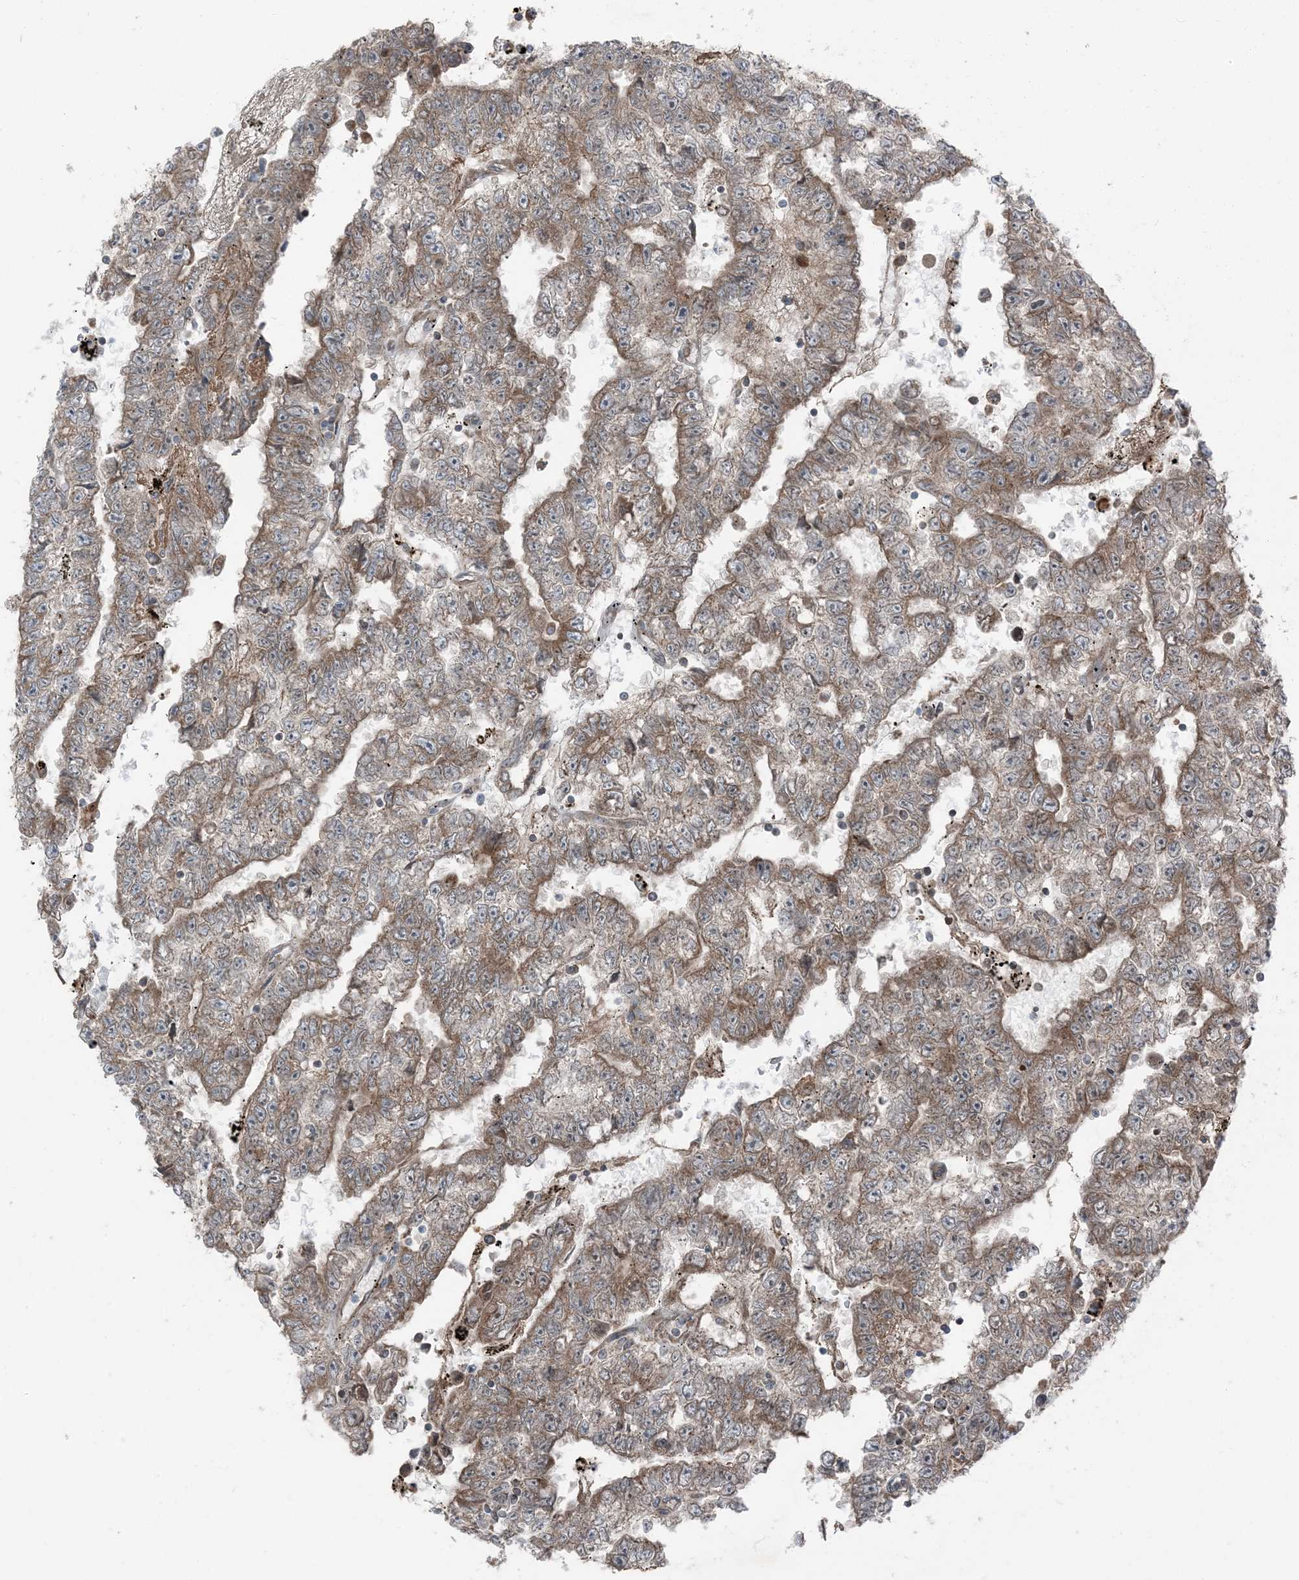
{"staining": {"intensity": "moderate", "quantity": "25%-75%", "location": "cytoplasmic/membranous"}, "tissue": "testis cancer", "cell_type": "Tumor cells", "image_type": "cancer", "snomed": [{"axis": "morphology", "description": "Carcinoma, Embryonal, NOS"}, {"axis": "topography", "description": "Testis"}], "caption": "Protein expression analysis of testis cancer (embryonal carcinoma) exhibits moderate cytoplasmic/membranous positivity in approximately 25%-75% of tumor cells.", "gene": "RAB3GAP1", "patient": {"sex": "male", "age": 25}}